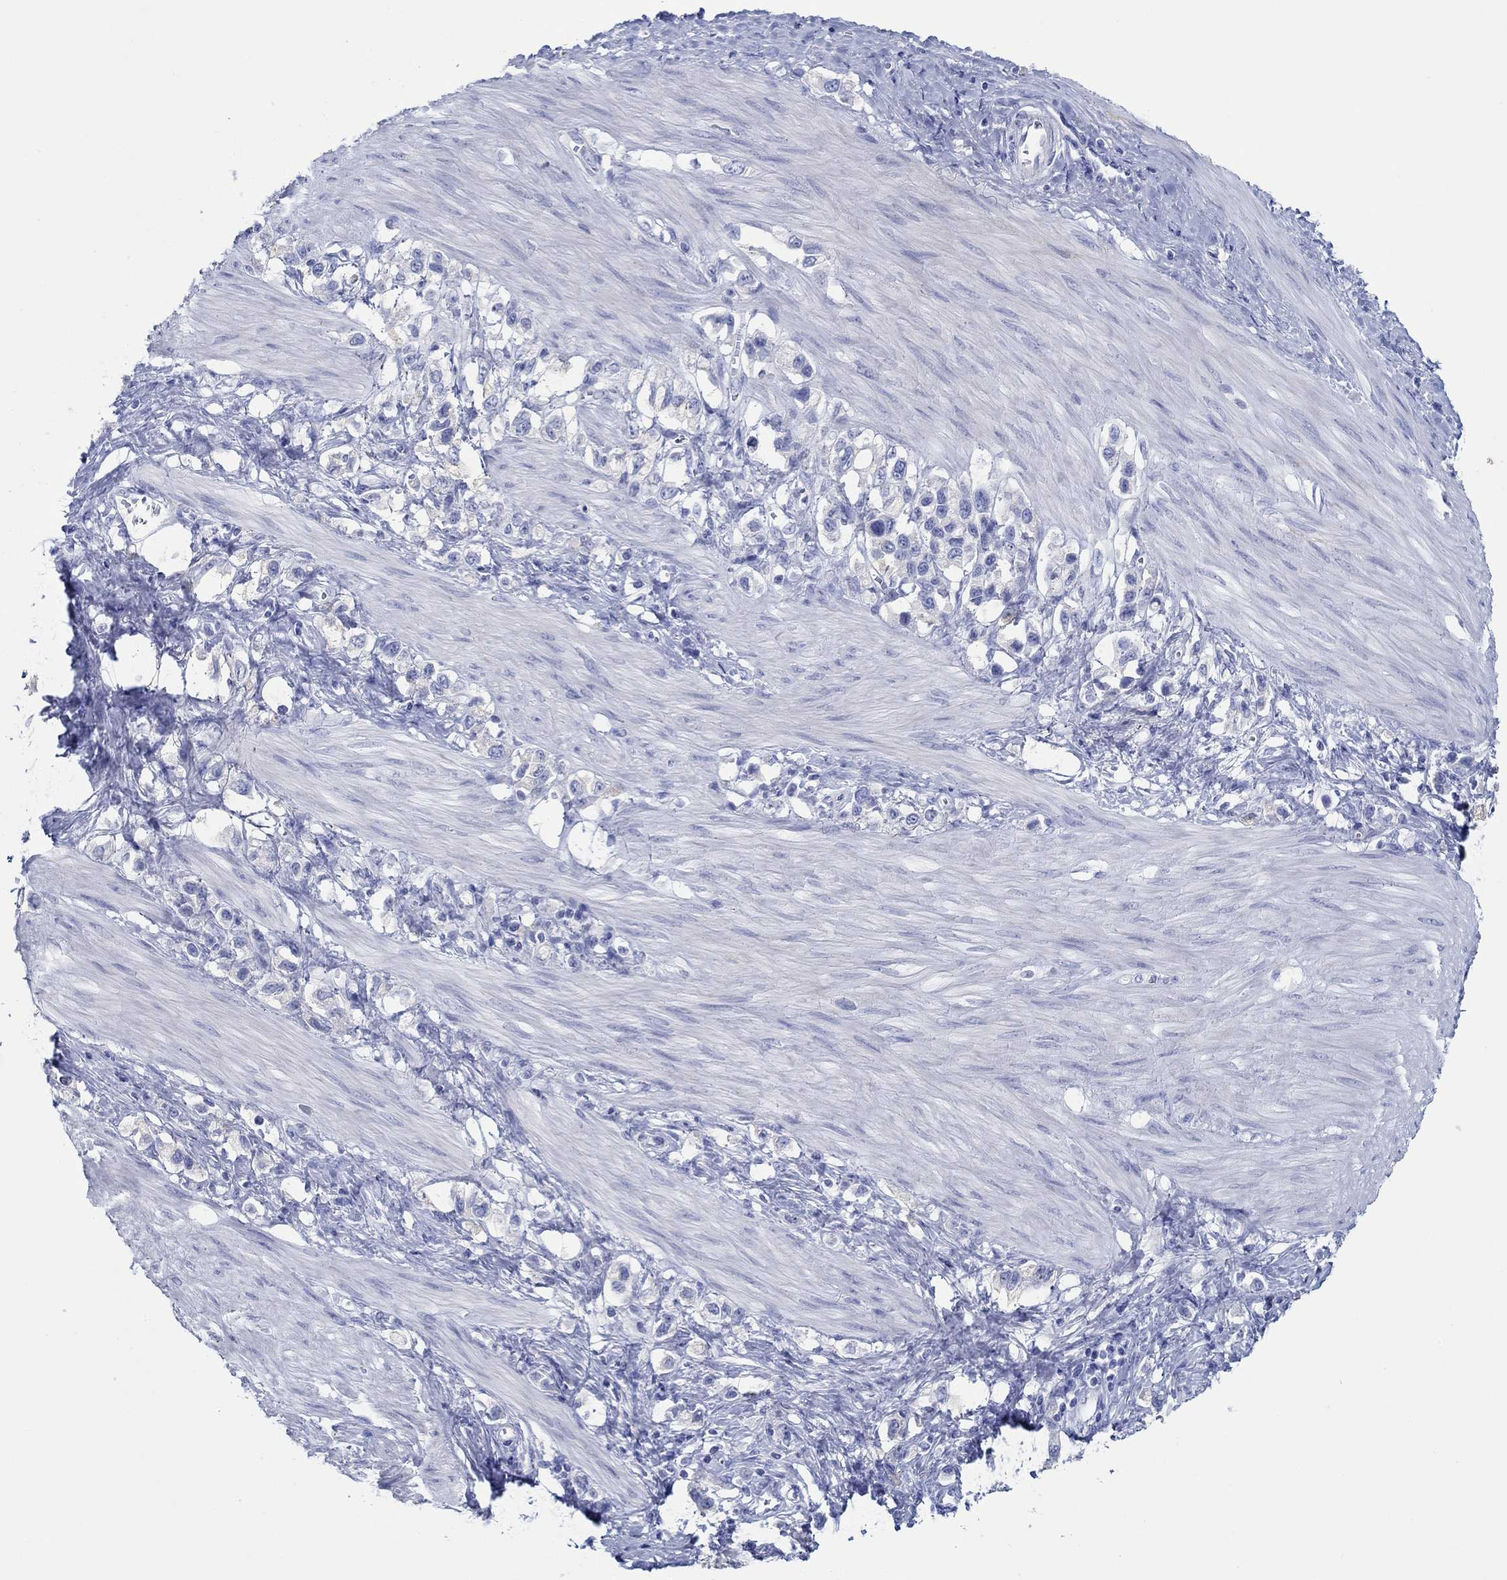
{"staining": {"intensity": "negative", "quantity": "none", "location": "none"}, "tissue": "stomach cancer", "cell_type": "Tumor cells", "image_type": "cancer", "snomed": [{"axis": "morphology", "description": "Normal tissue, NOS"}, {"axis": "morphology", "description": "Adenocarcinoma, NOS"}, {"axis": "morphology", "description": "Adenocarcinoma, High grade"}, {"axis": "topography", "description": "Stomach, upper"}, {"axis": "topography", "description": "Stomach"}], "caption": "This is an IHC photomicrograph of human stomach adenocarcinoma. There is no expression in tumor cells.", "gene": "IGFBP6", "patient": {"sex": "female", "age": 65}}